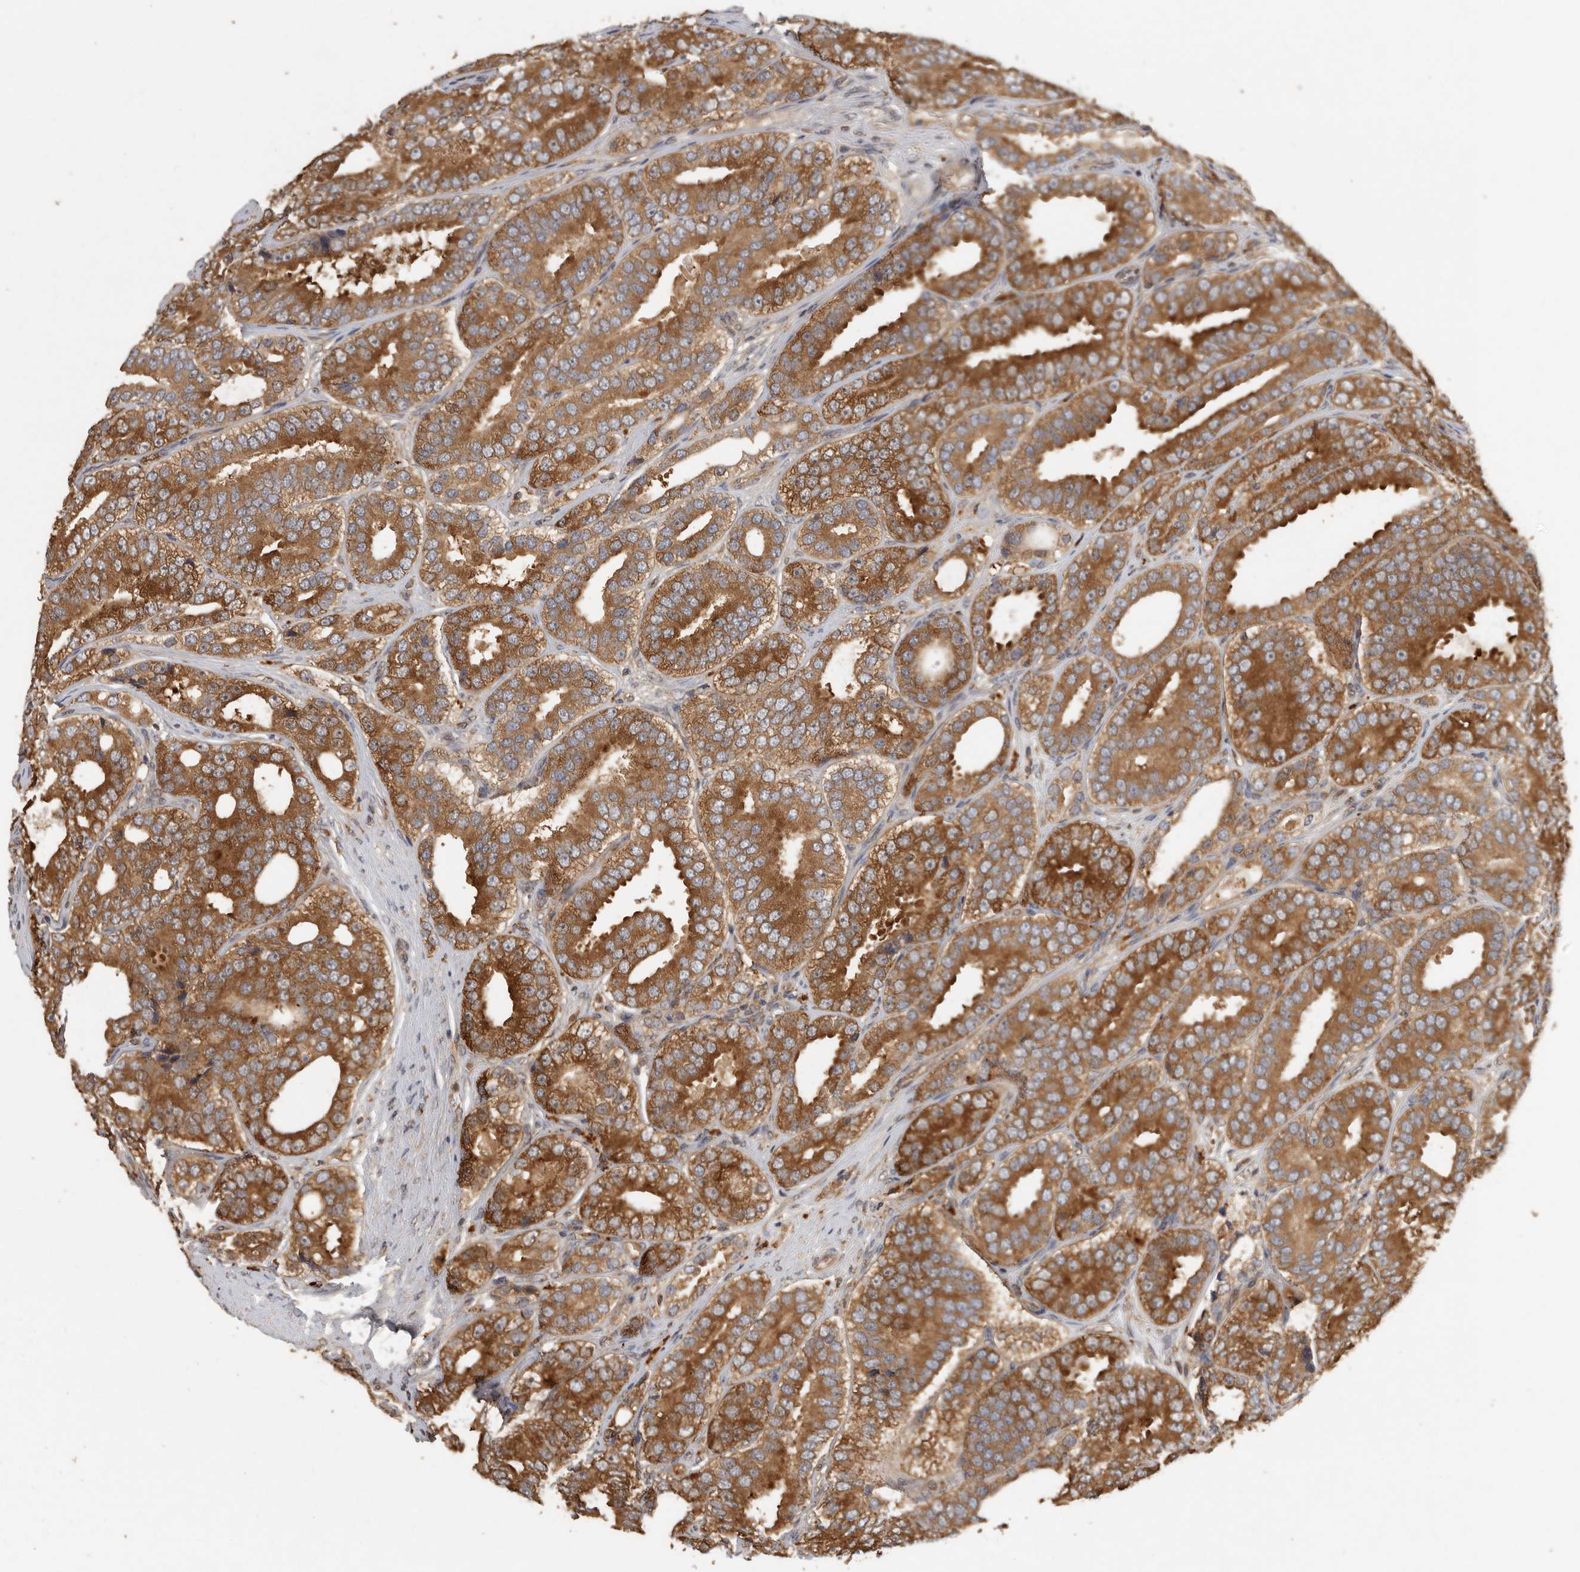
{"staining": {"intensity": "strong", "quantity": ">75%", "location": "cytoplasmic/membranous"}, "tissue": "prostate cancer", "cell_type": "Tumor cells", "image_type": "cancer", "snomed": [{"axis": "morphology", "description": "Adenocarcinoma, High grade"}, {"axis": "topography", "description": "Prostate"}], "caption": "Immunohistochemical staining of human prostate cancer (adenocarcinoma (high-grade)) reveals high levels of strong cytoplasmic/membranous protein positivity in approximately >75% of tumor cells. The protein is shown in brown color, while the nuclei are stained blue.", "gene": "CCT8", "patient": {"sex": "male", "age": 56}}